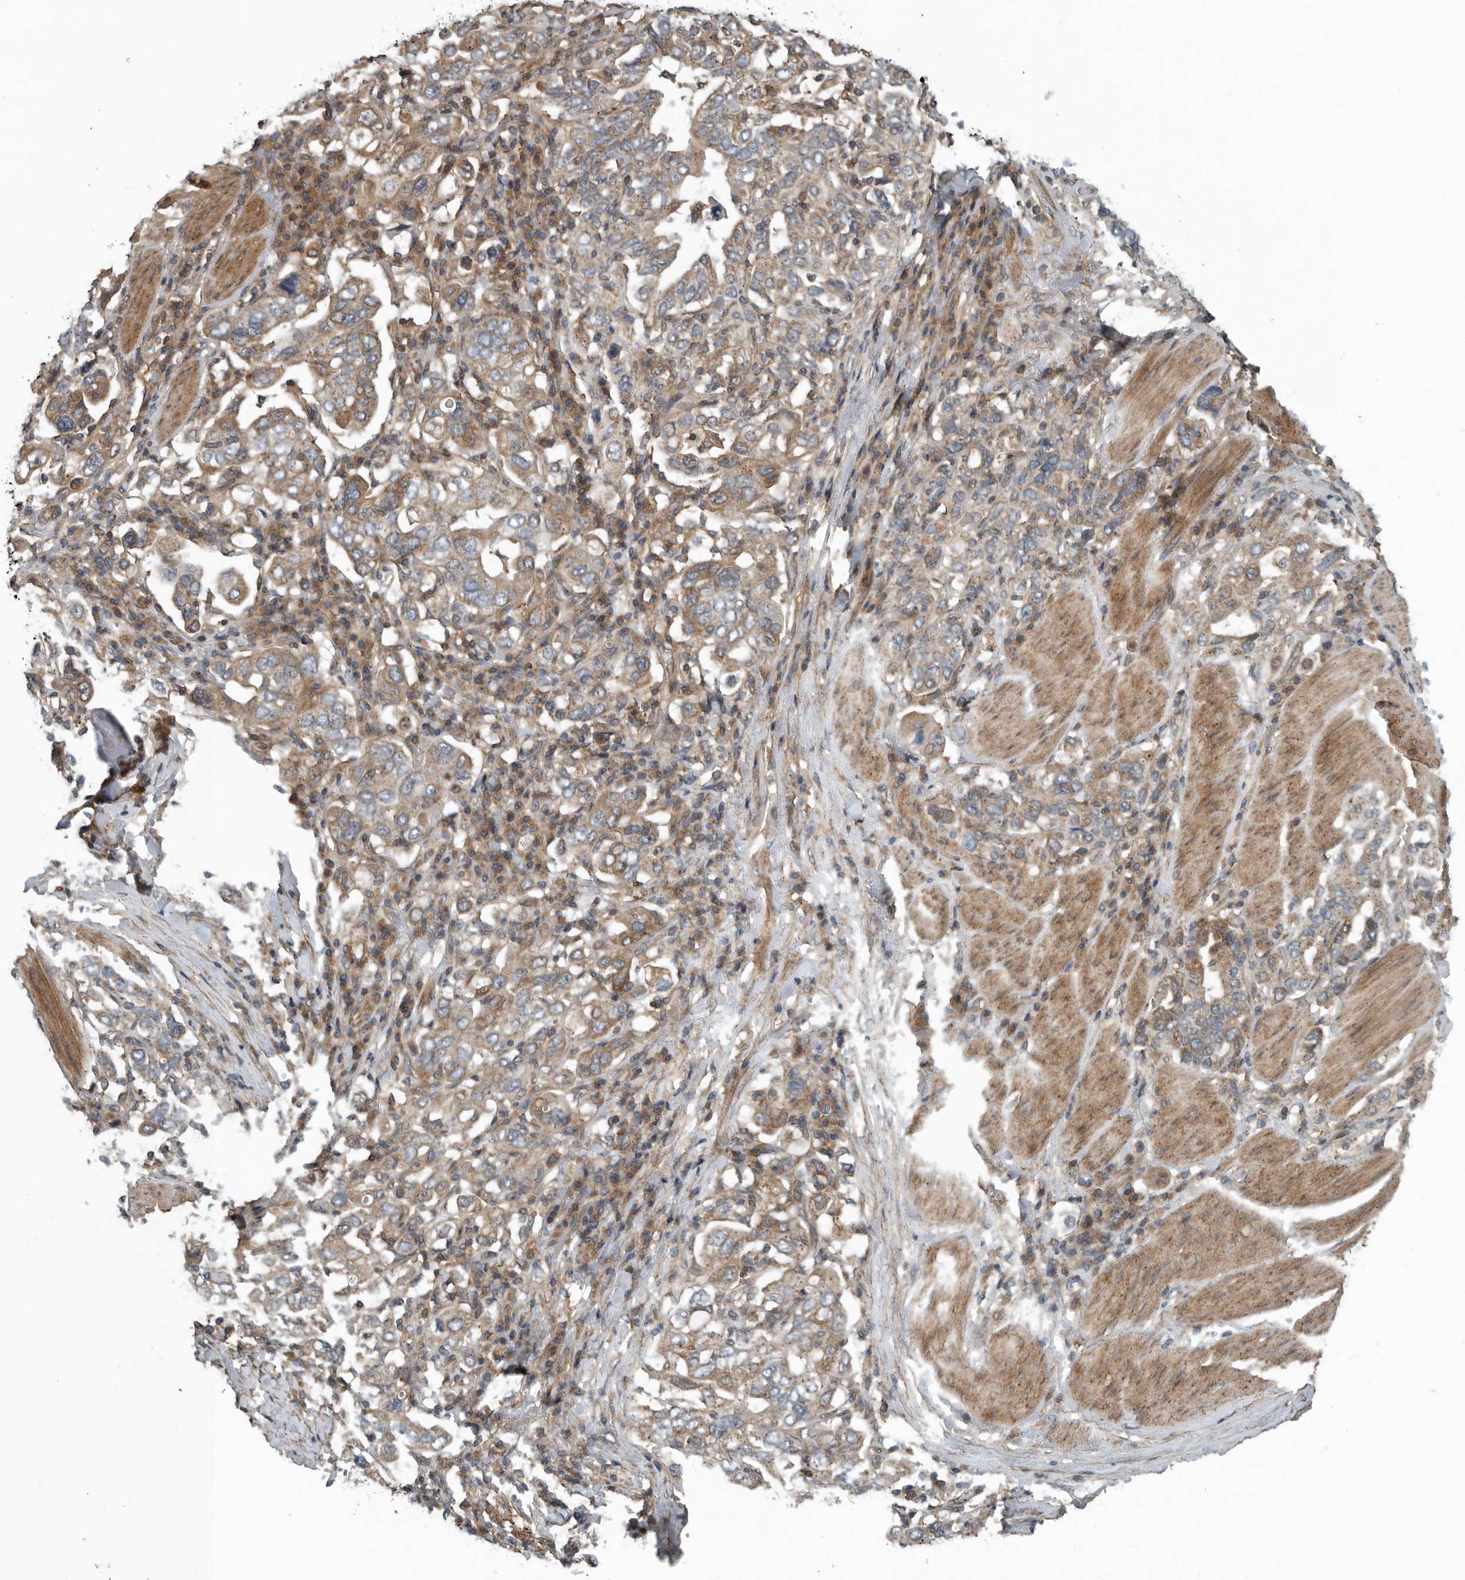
{"staining": {"intensity": "weak", "quantity": "25%-75%", "location": "cytoplasmic/membranous"}, "tissue": "stomach cancer", "cell_type": "Tumor cells", "image_type": "cancer", "snomed": [{"axis": "morphology", "description": "Adenocarcinoma, NOS"}, {"axis": "topography", "description": "Stomach, upper"}], "caption": "Immunohistochemical staining of adenocarcinoma (stomach) exhibits low levels of weak cytoplasmic/membranous protein staining in about 25%-75% of tumor cells.", "gene": "AMFR", "patient": {"sex": "male", "age": 62}}